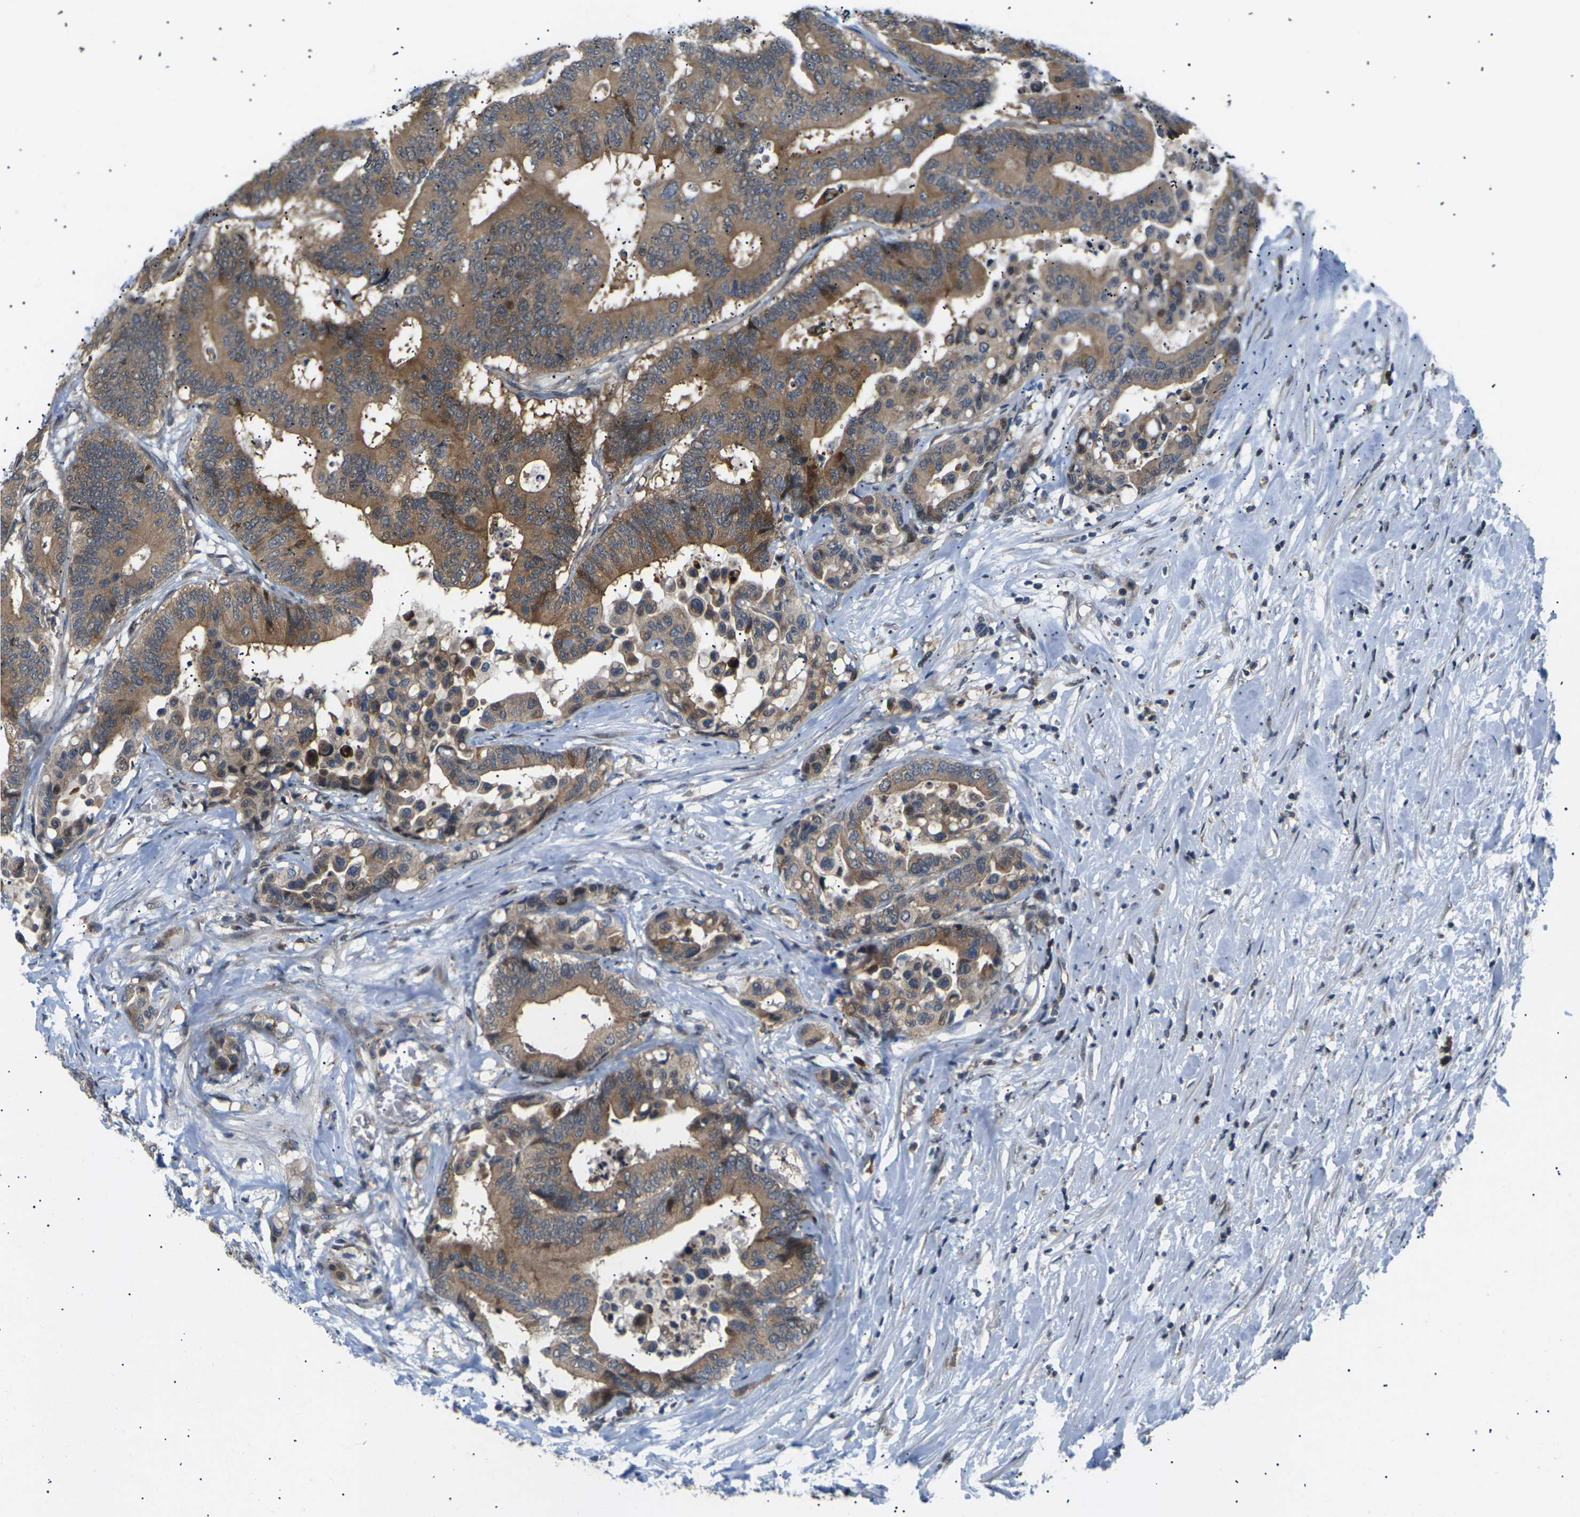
{"staining": {"intensity": "moderate", "quantity": ">75%", "location": "cytoplasmic/membranous"}, "tissue": "colorectal cancer", "cell_type": "Tumor cells", "image_type": "cancer", "snomed": [{"axis": "morphology", "description": "Normal tissue, NOS"}, {"axis": "morphology", "description": "Adenocarcinoma, NOS"}, {"axis": "topography", "description": "Colon"}], "caption": "About >75% of tumor cells in adenocarcinoma (colorectal) demonstrate moderate cytoplasmic/membranous protein staining as visualized by brown immunohistochemical staining.", "gene": "RPS6KA3", "patient": {"sex": "male", "age": 82}}